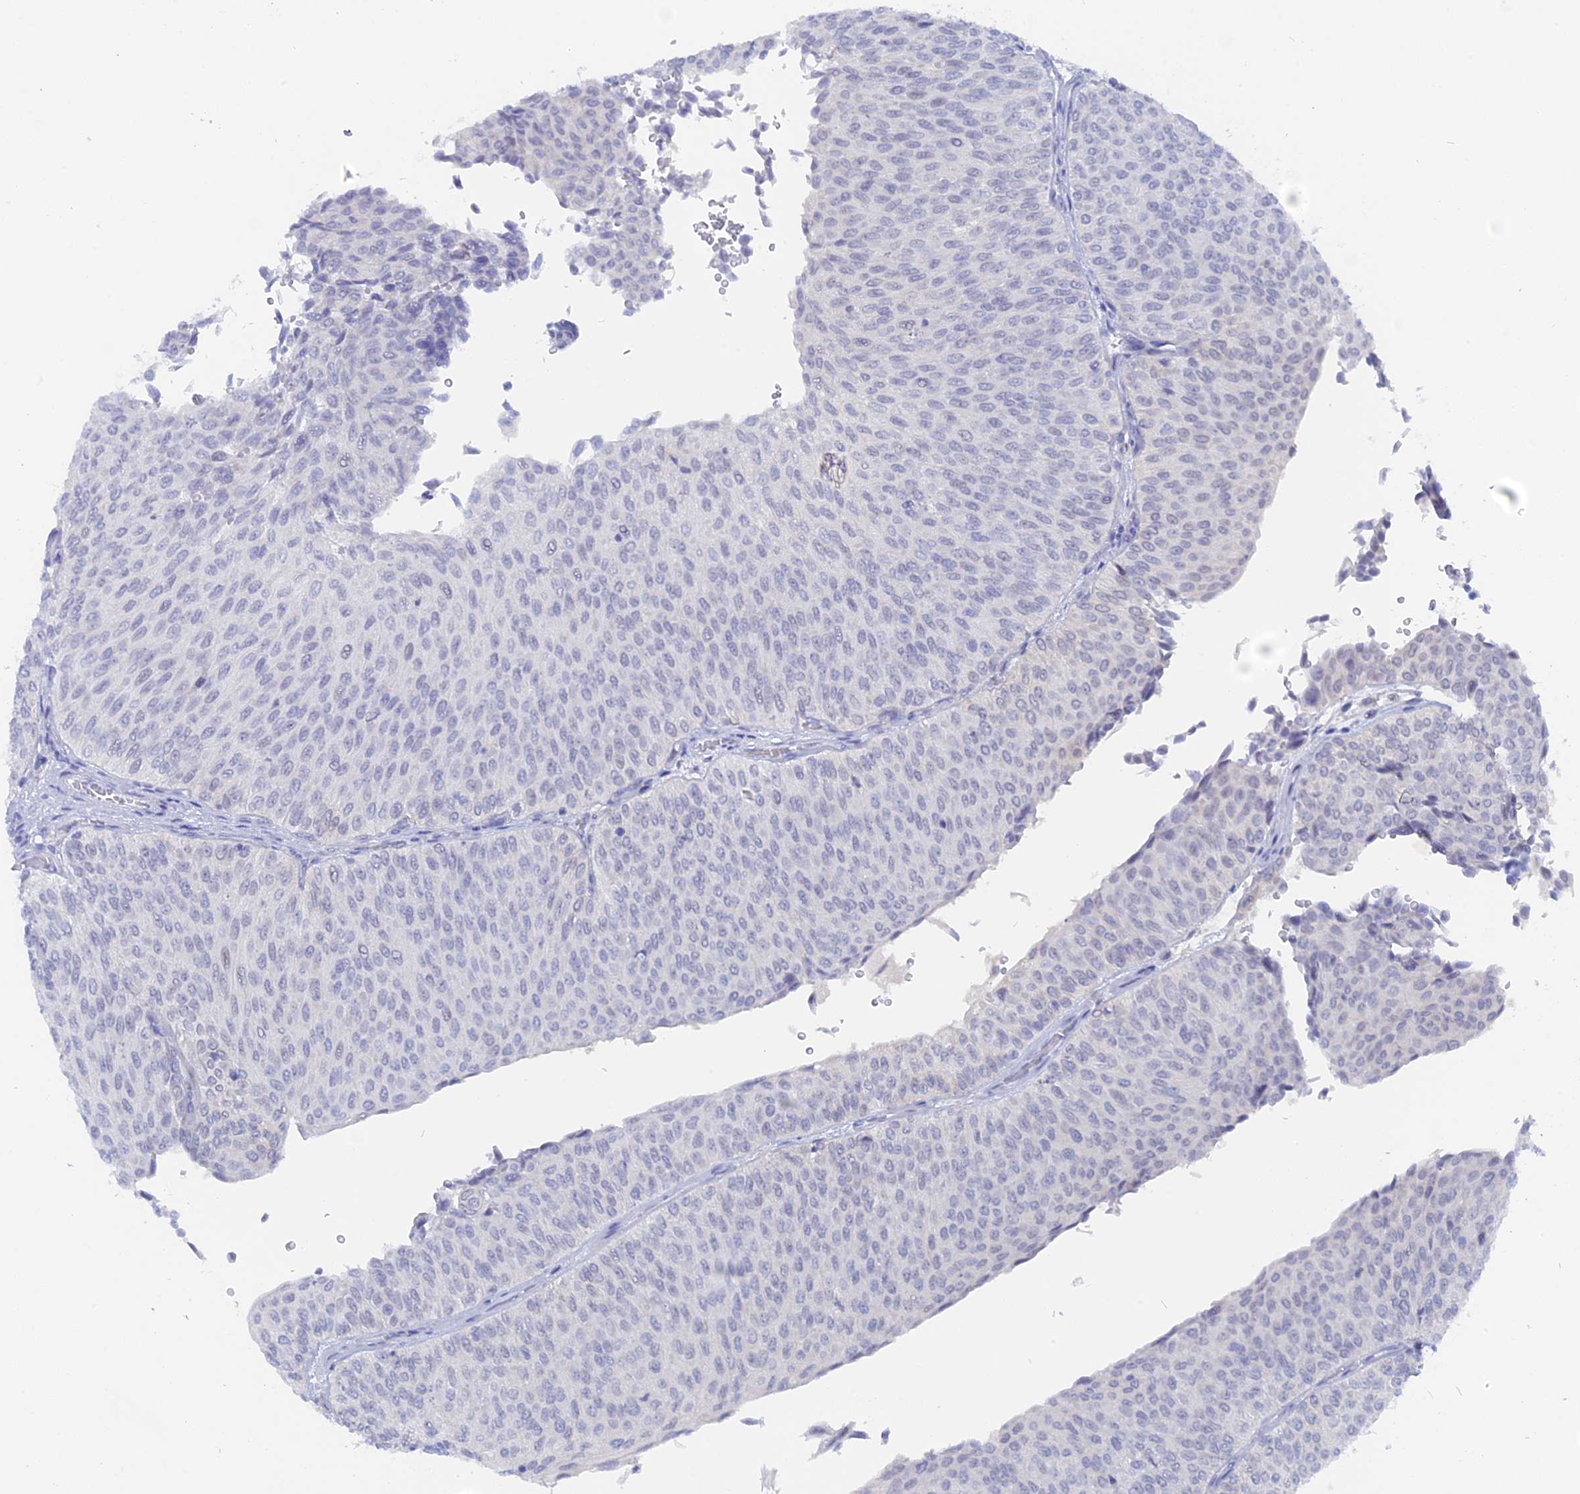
{"staining": {"intensity": "negative", "quantity": "none", "location": "none"}, "tissue": "urothelial cancer", "cell_type": "Tumor cells", "image_type": "cancer", "snomed": [{"axis": "morphology", "description": "Urothelial carcinoma, Low grade"}, {"axis": "topography", "description": "Urinary bladder"}], "caption": "High magnification brightfield microscopy of urothelial cancer stained with DAB (3,3'-diaminobenzidine) (brown) and counterstained with hematoxylin (blue): tumor cells show no significant staining.", "gene": "DACT3", "patient": {"sex": "male", "age": 78}}